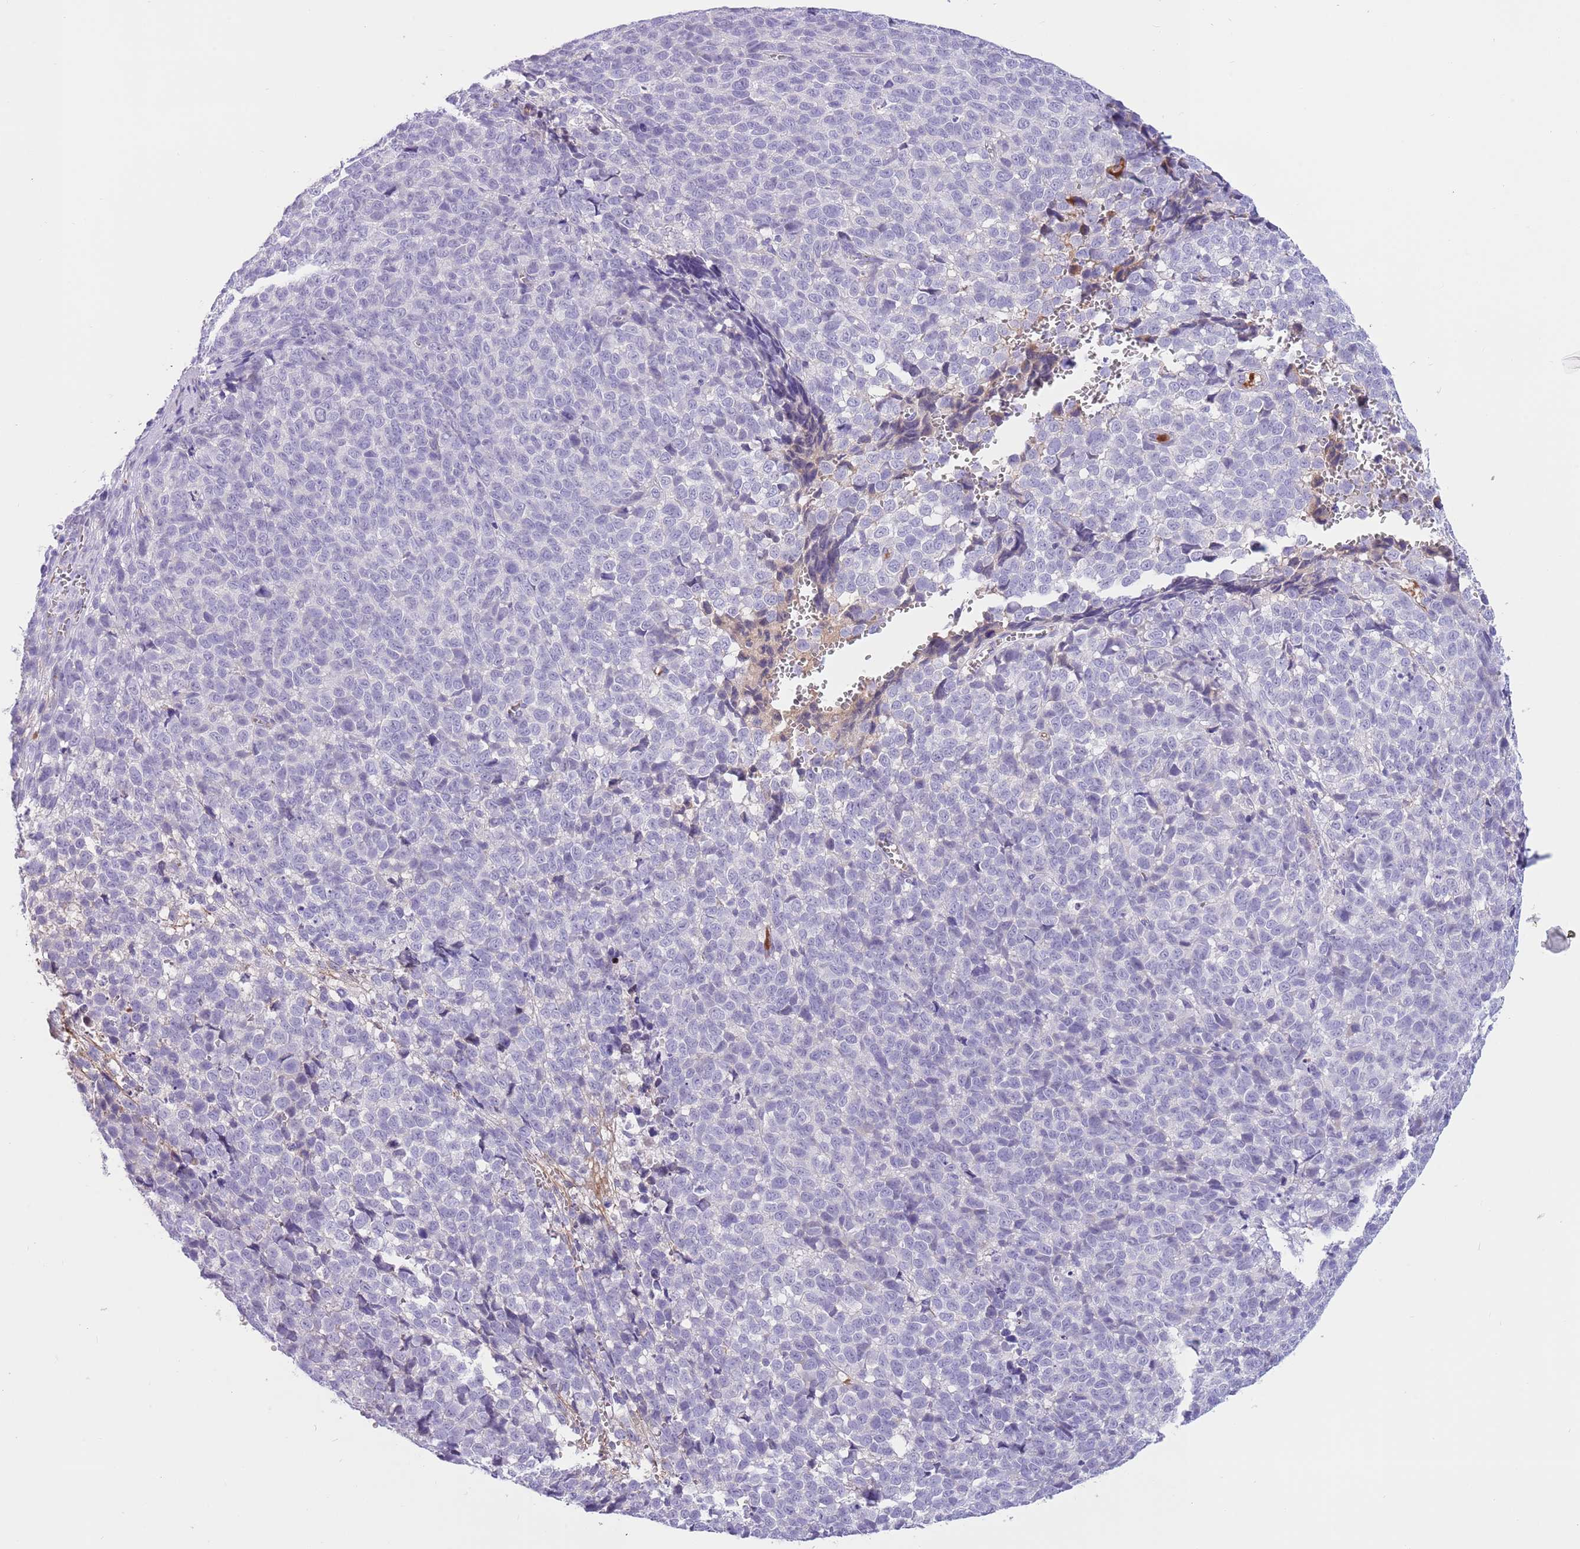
{"staining": {"intensity": "negative", "quantity": "none", "location": "none"}, "tissue": "melanoma", "cell_type": "Tumor cells", "image_type": "cancer", "snomed": [{"axis": "morphology", "description": "Malignant melanoma, NOS"}, {"axis": "topography", "description": "Nose, NOS"}], "caption": "High magnification brightfield microscopy of malignant melanoma stained with DAB (brown) and counterstained with hematoxylin (blue): tumor cells show no significant expression.", "gene": "LEPROTL1", "patient": {"sex": "female", "age": 48}}